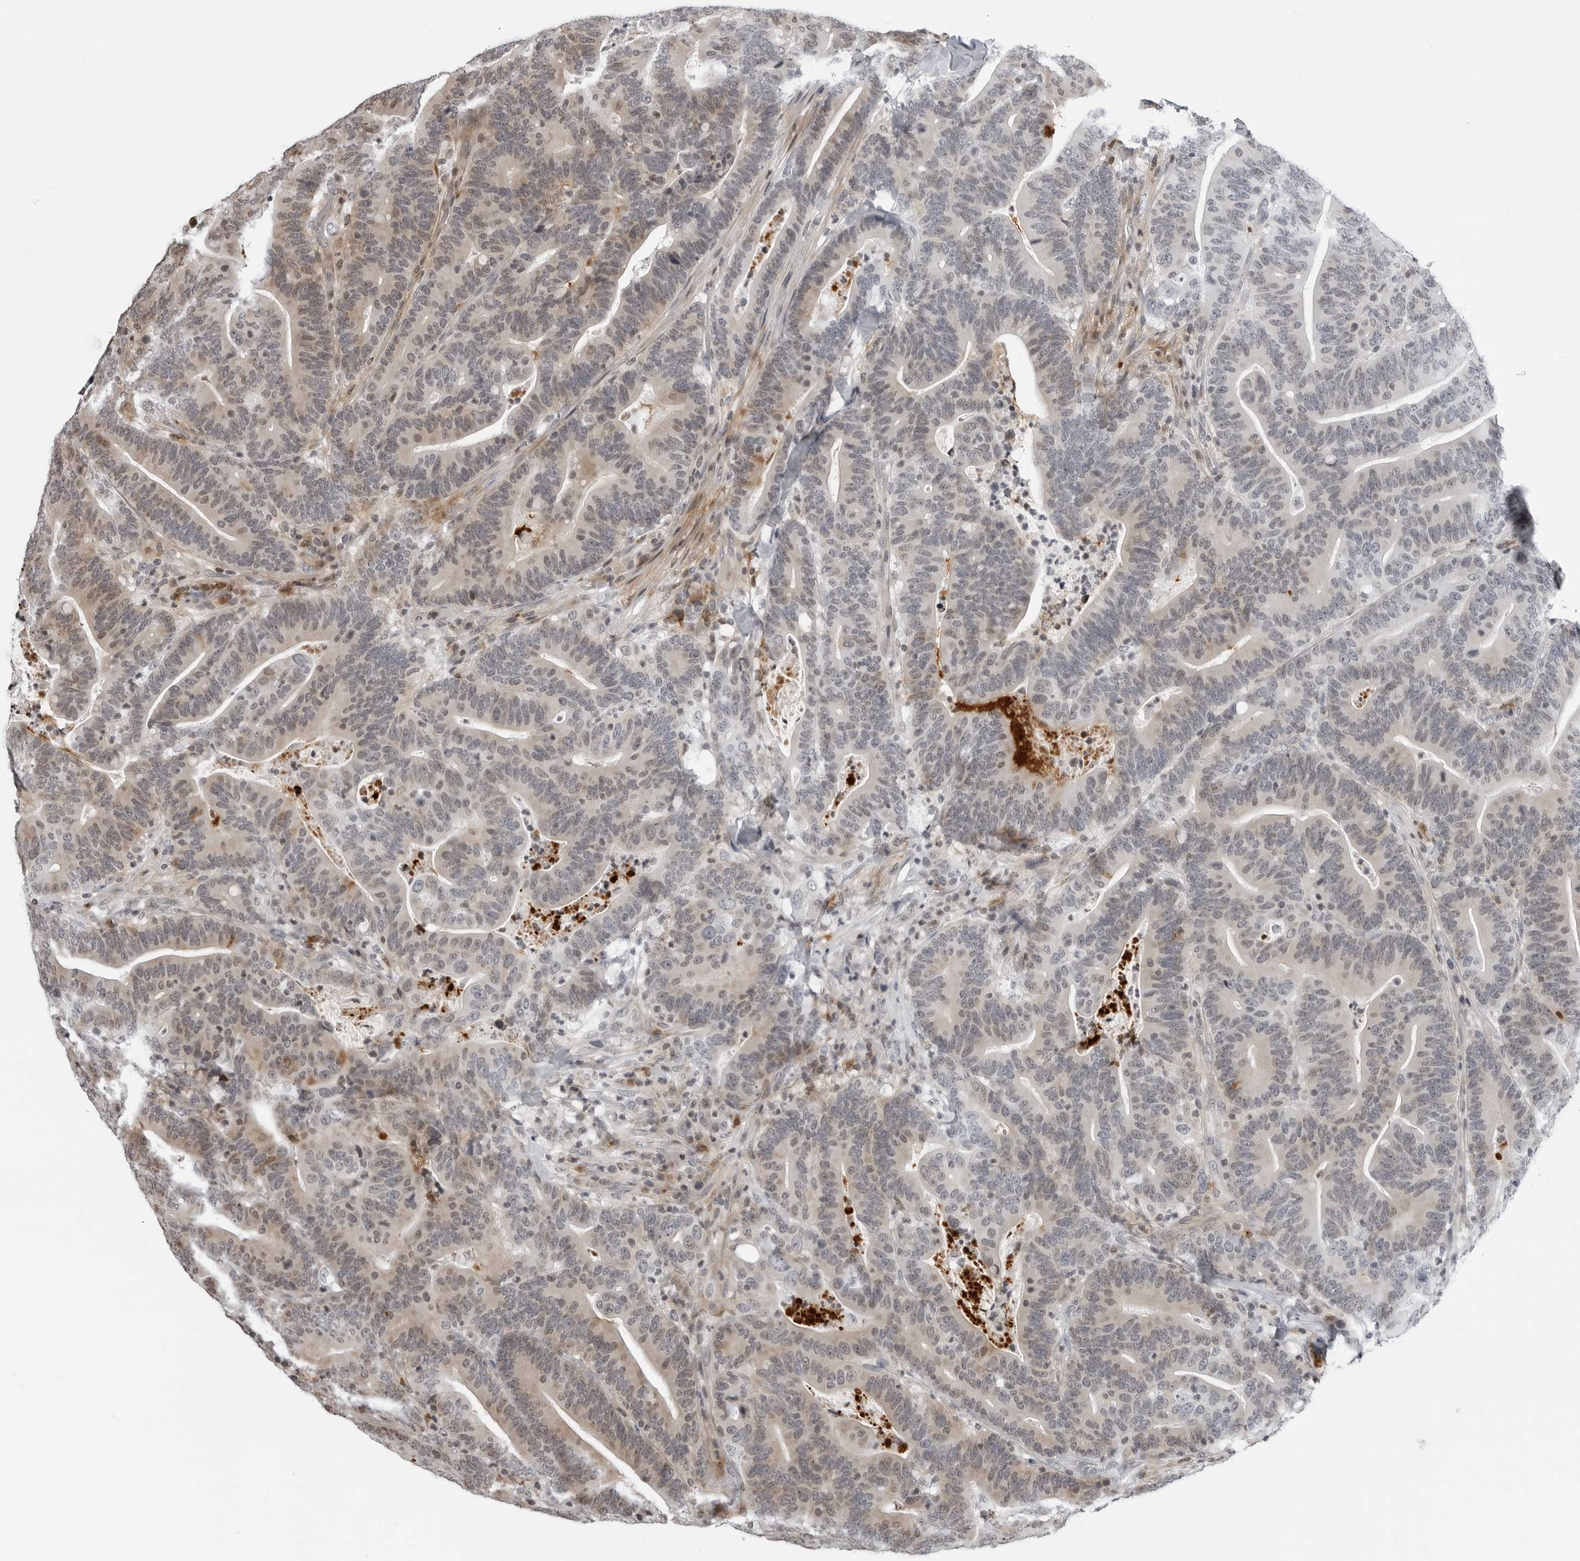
{"staining": {"intensity": "weak", "quantity": "<25%", "location": "cytoplasmic/membranous"}, "tissue": "colorectal cancer", "cell_type": "Tumor cells", "image_type": "cancer", "snomed": [{"axis": "morphology", "description": "Adenocarcinoma, NOS"}, {"axis": "topography", "description": "Colon"}], "caption": "Colorectal cancer stained for a protein using IHC reveals no staining tumor cells.", "gene": "CXCR5", "patient": {"sex": "female", "age": 66}}